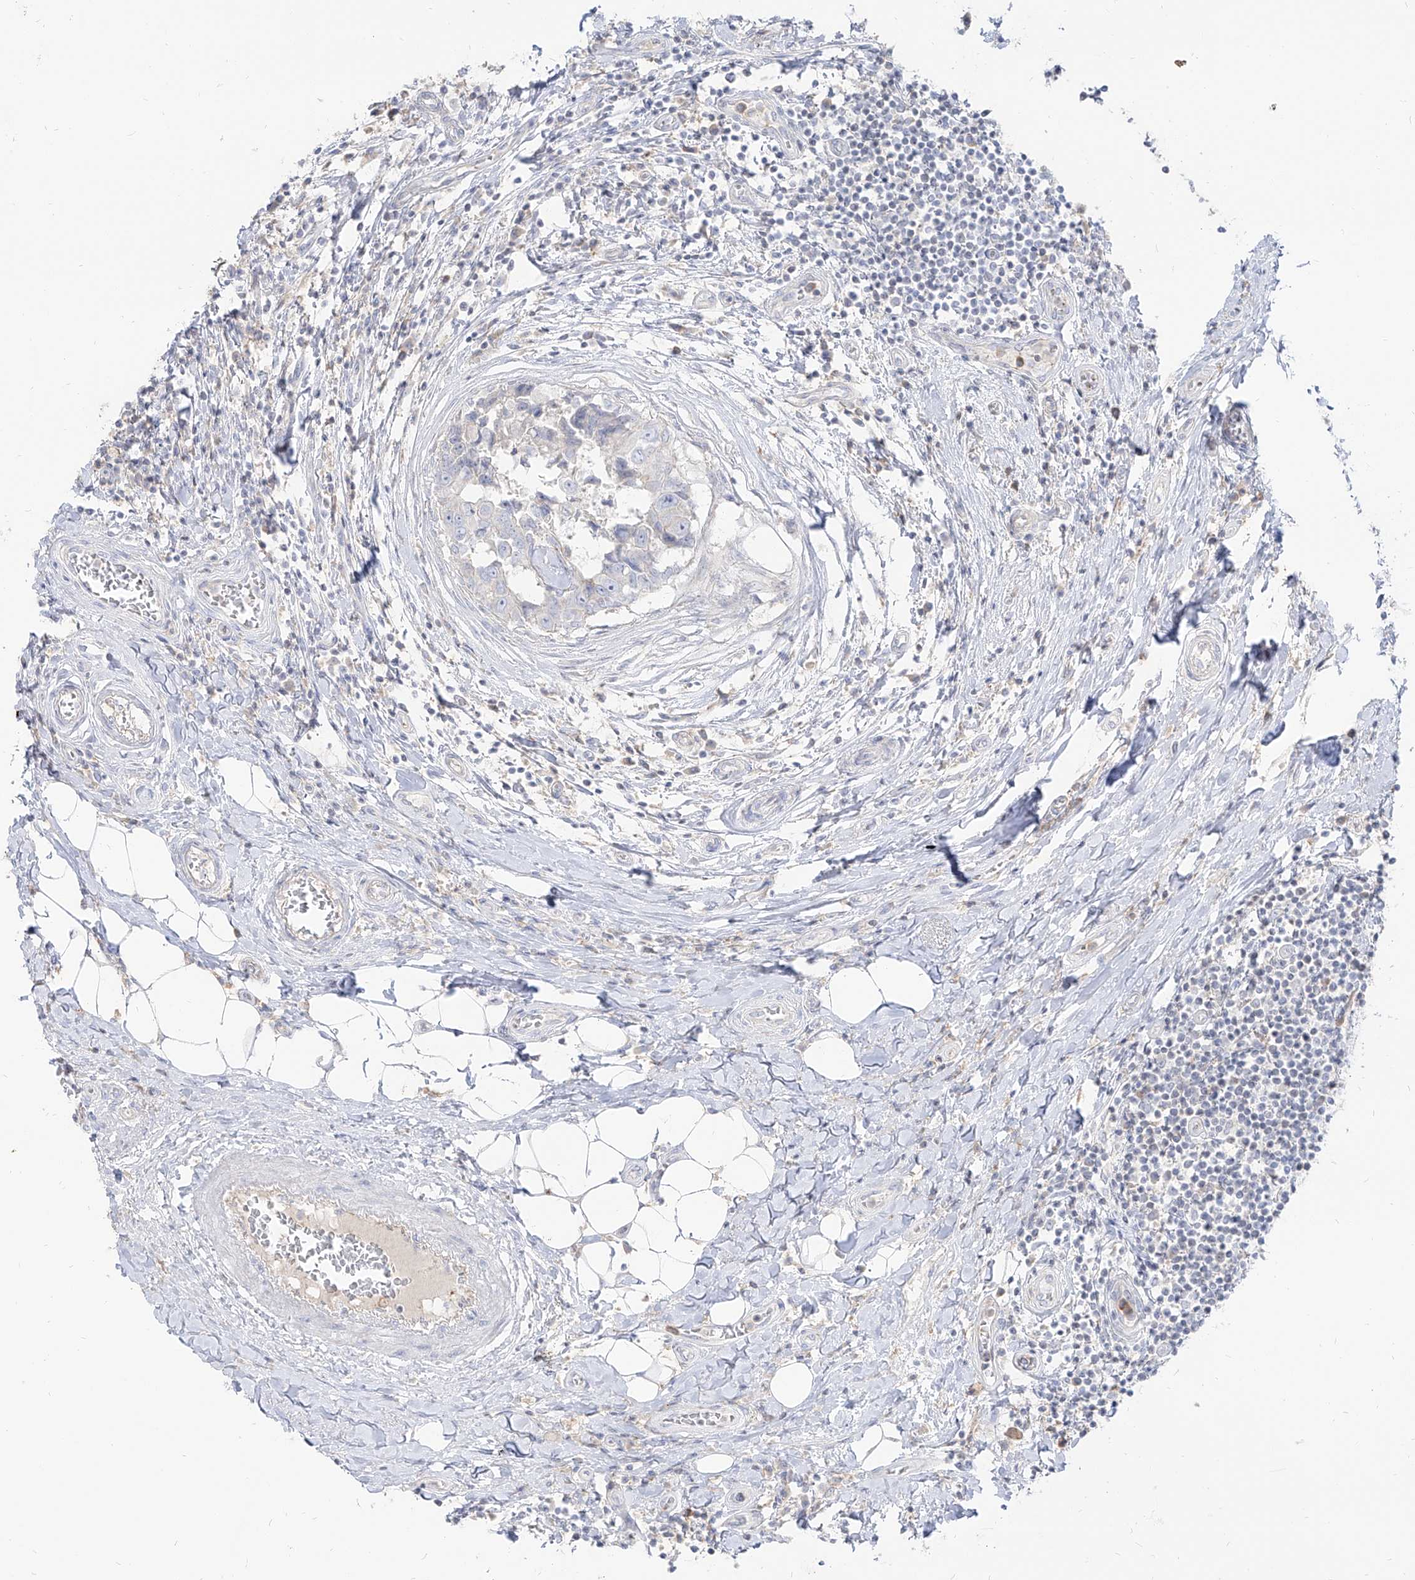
{"staining": {"intensity": "negative", "quantity": "none", "location": "none"}, "tissue": "breast cancer", "cell_type": "Tumor cells", "image_type": "cancer", "snomed": [{"axis": "morphology", "description": "Duct carcinoma"}, {"axis": "topography", "description": "Breast"}], "caption": "Immunohistochemistry of breast cancer (intraductal carcinoma) demonstrates no positivity in tumor cells. The staining was performed using DAB (3,3'-diaminobenzidine) to visualize the protein expression in brown, while the nuclei were stained in blue with hematoxylin (Magnification: 20x).", "gene": "RBFOX3", "patient": {"sex": "female", "age": 27}}